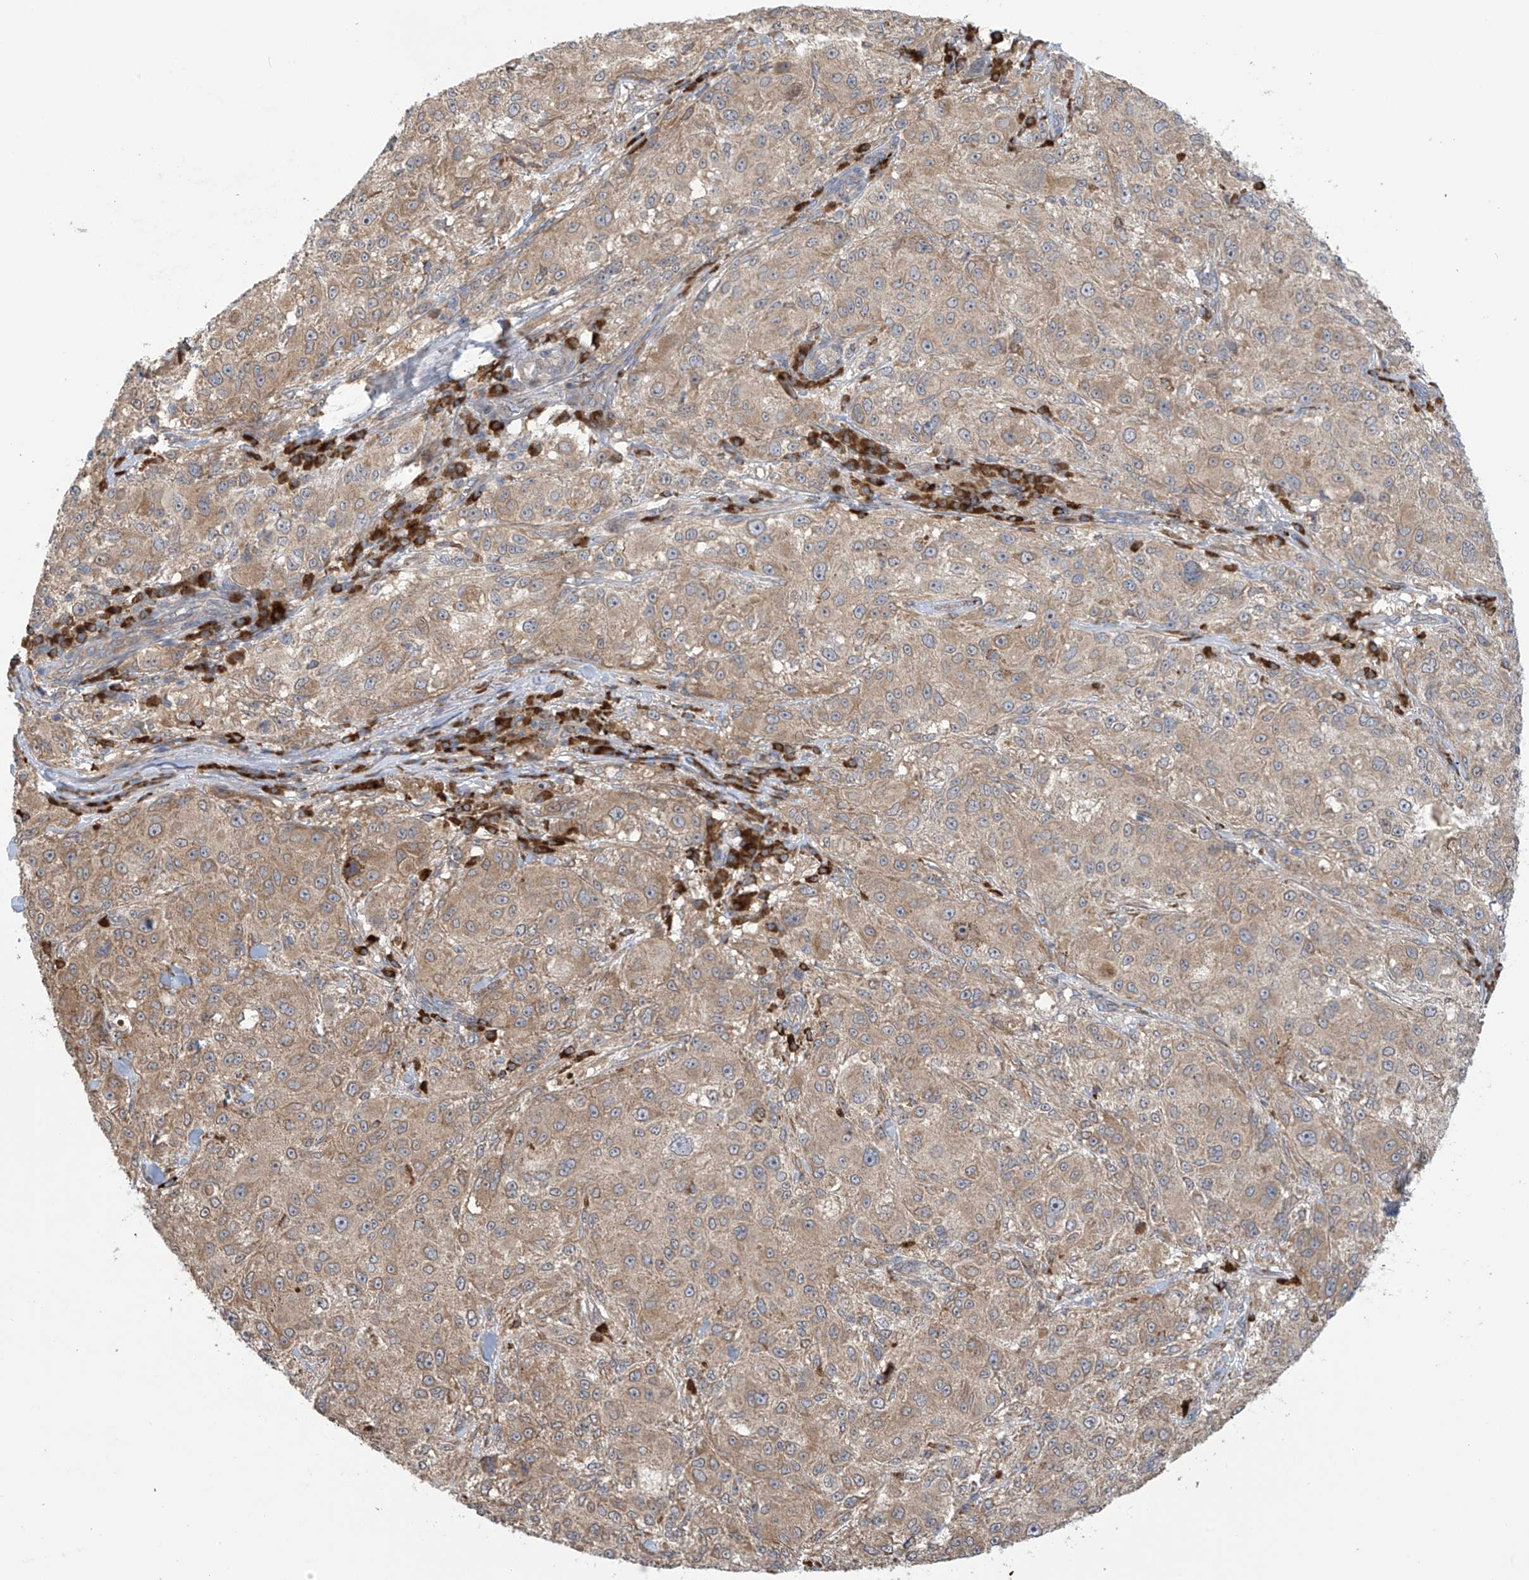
{"staining": {"intensity": "moderate", "quantity": "25%-75%", "location": "cytoplasmic/membranous"}, "tissue": "melanoma", "cell_type": "Tumor cells", "image_type": "cancer", "snomed": [{"axis": "morphology", "description": "Necrosis, NOS"}, {"axis": "morphology", "description": "Malignant melanoma, NOS"}, {"axis": "topography", "description": "Skin"}], "caption": "A high-resolution image shows immunohistochemistry staining of melanoma, which exhibits moderate cytoplasmic/membranous positivity in about 25%-75% of tumor cells.", "gene": "KIAA1522", "patient": {"sex": "female", "age": 87}}